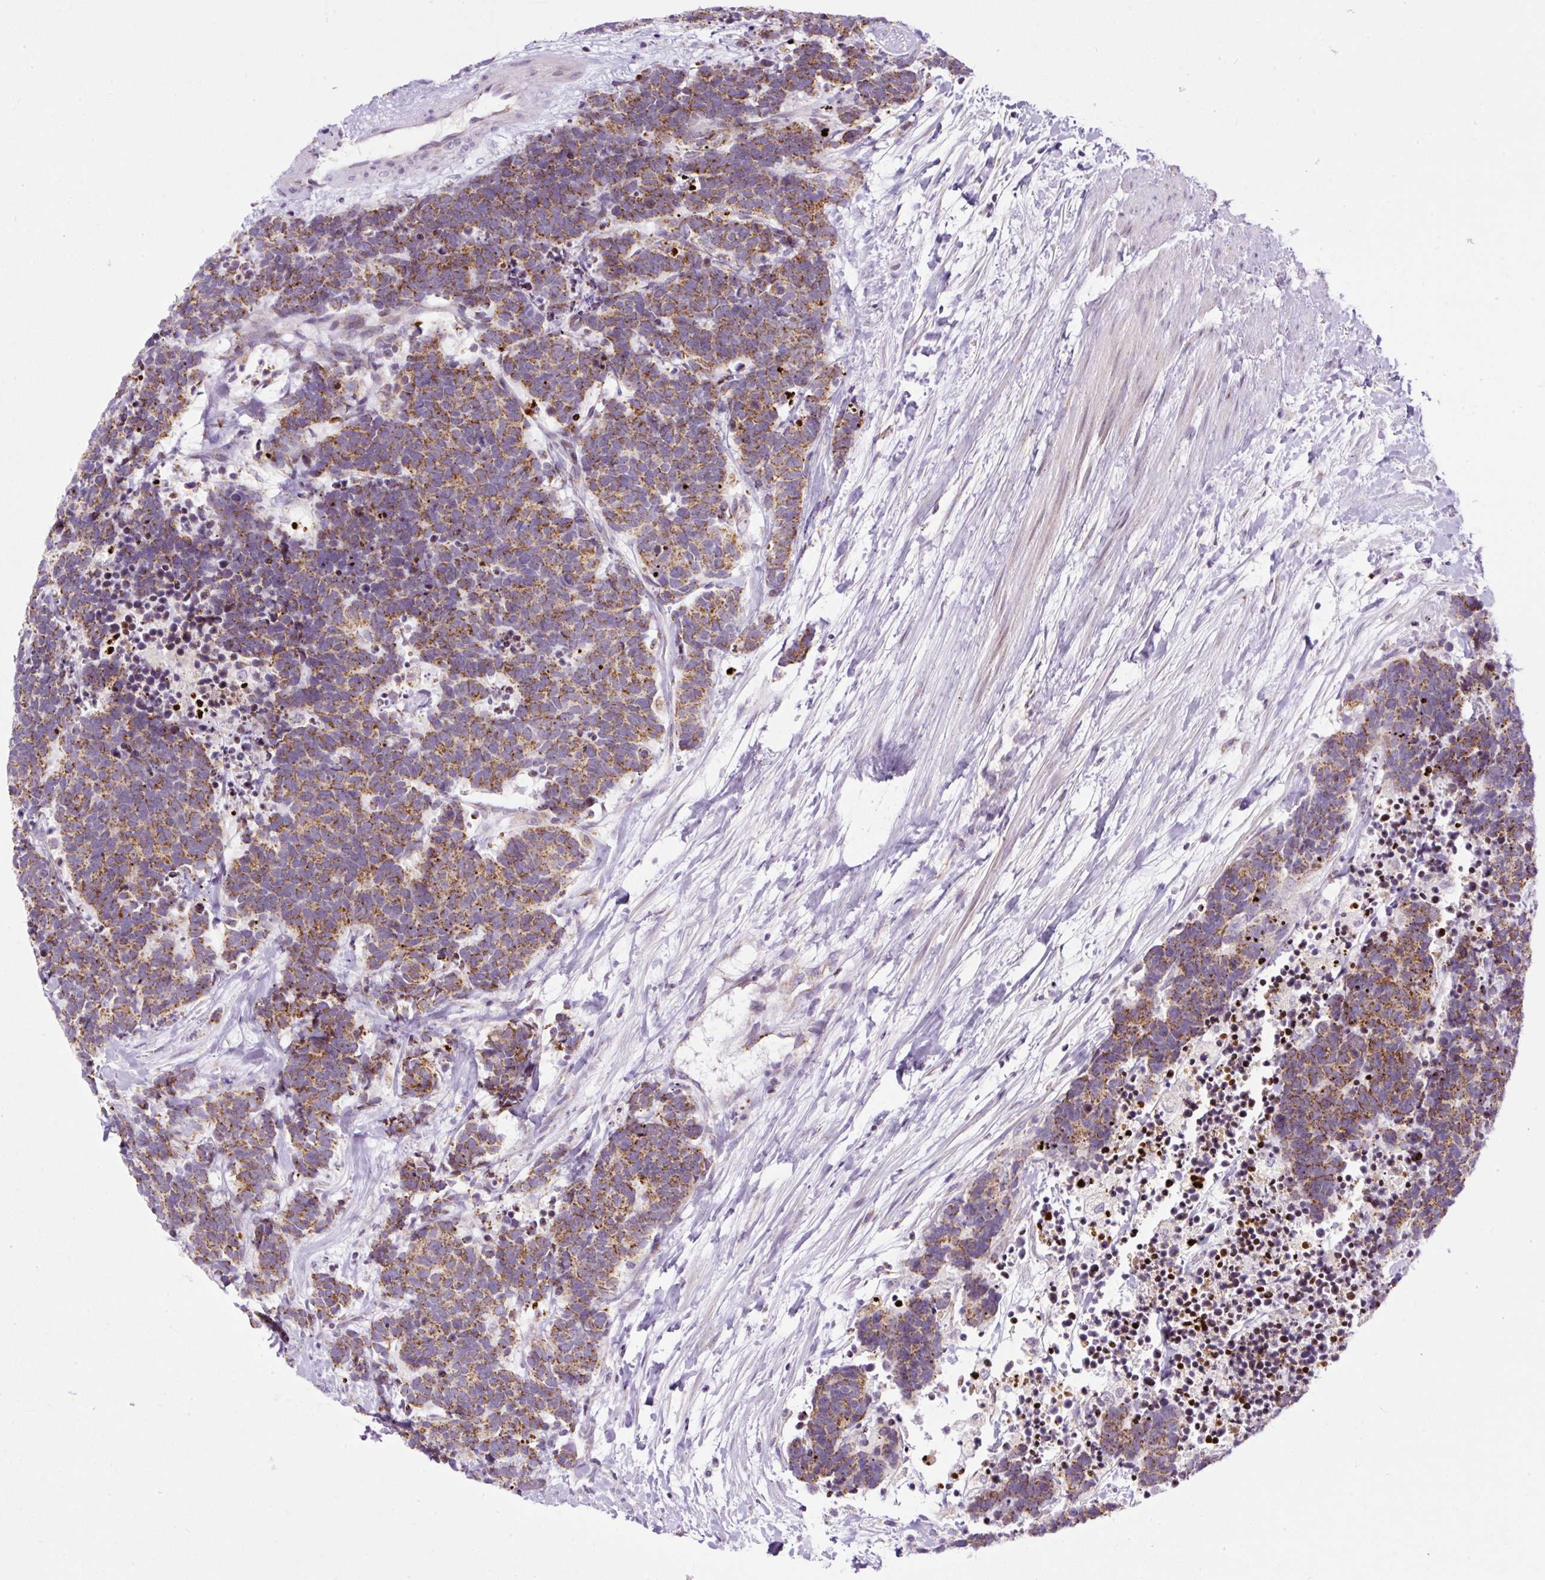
{"staining": {"intensity": "moderate", "quantity": ">75%", "location": "cytoplasmic/membranous"}, "tissue": "carcinoid", "cell_type": "Tumor cells", "image_type": "cancer", "snomed": [{"axis": "morphology", "description": "Carcinoma, NOS"}, {"axis": "morphology", "description": "Carcinoid, malignant, NOS"}, {"axis": "topography", "description": "Prostate"}], "caption": "Human carcinoid stained for a protein (brown) reveals moderate cytoplasmic/membranous positive staining in about >75% of tumor cells.", "gene": "FMC1", "patient": {"sex": "male", "age": 57}}